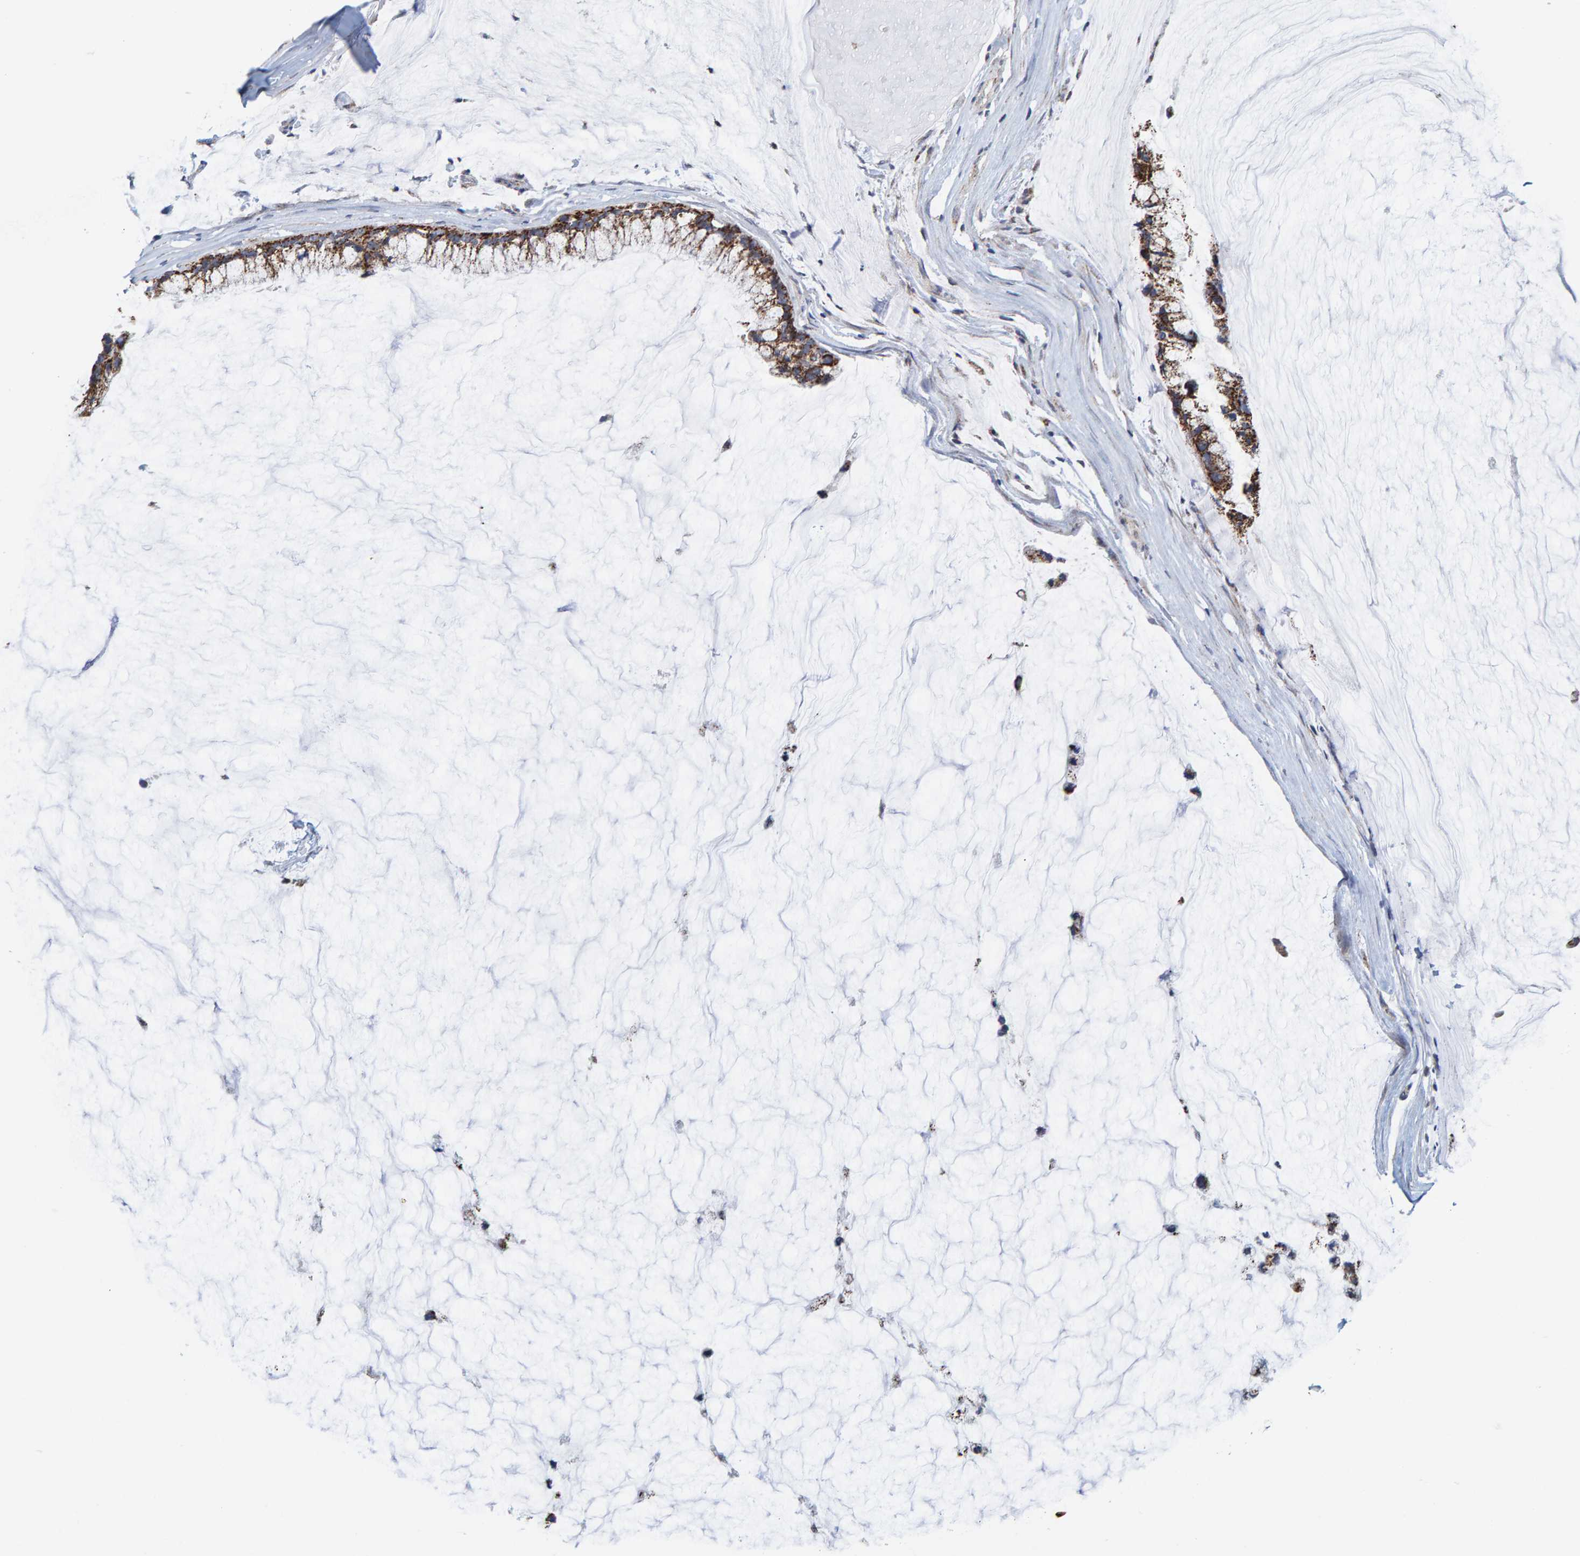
{"staining": {"intensity": "moderate", "quantity": ">75%", "location": "cytoplasmic/membranous"}, "tissue": "ovarian cancer", "cell_type": "Tumor cells", "image_type": "cancer", "snomed": [{"axis": "morphology", "description": "Cystadenocarcinoma, mucinous, NOS"}, {"axis": "topography", "description": "Ovary"}], "caption": "Moderate cytoplasmic/membranous positivity for a protein is seen in about >75% of tumor cells of ovarian mucinous cystadenocarcinoma using immunohistochemistry.", "gene": "B9D1", "patient": {"sex": "female", "age": 39}}